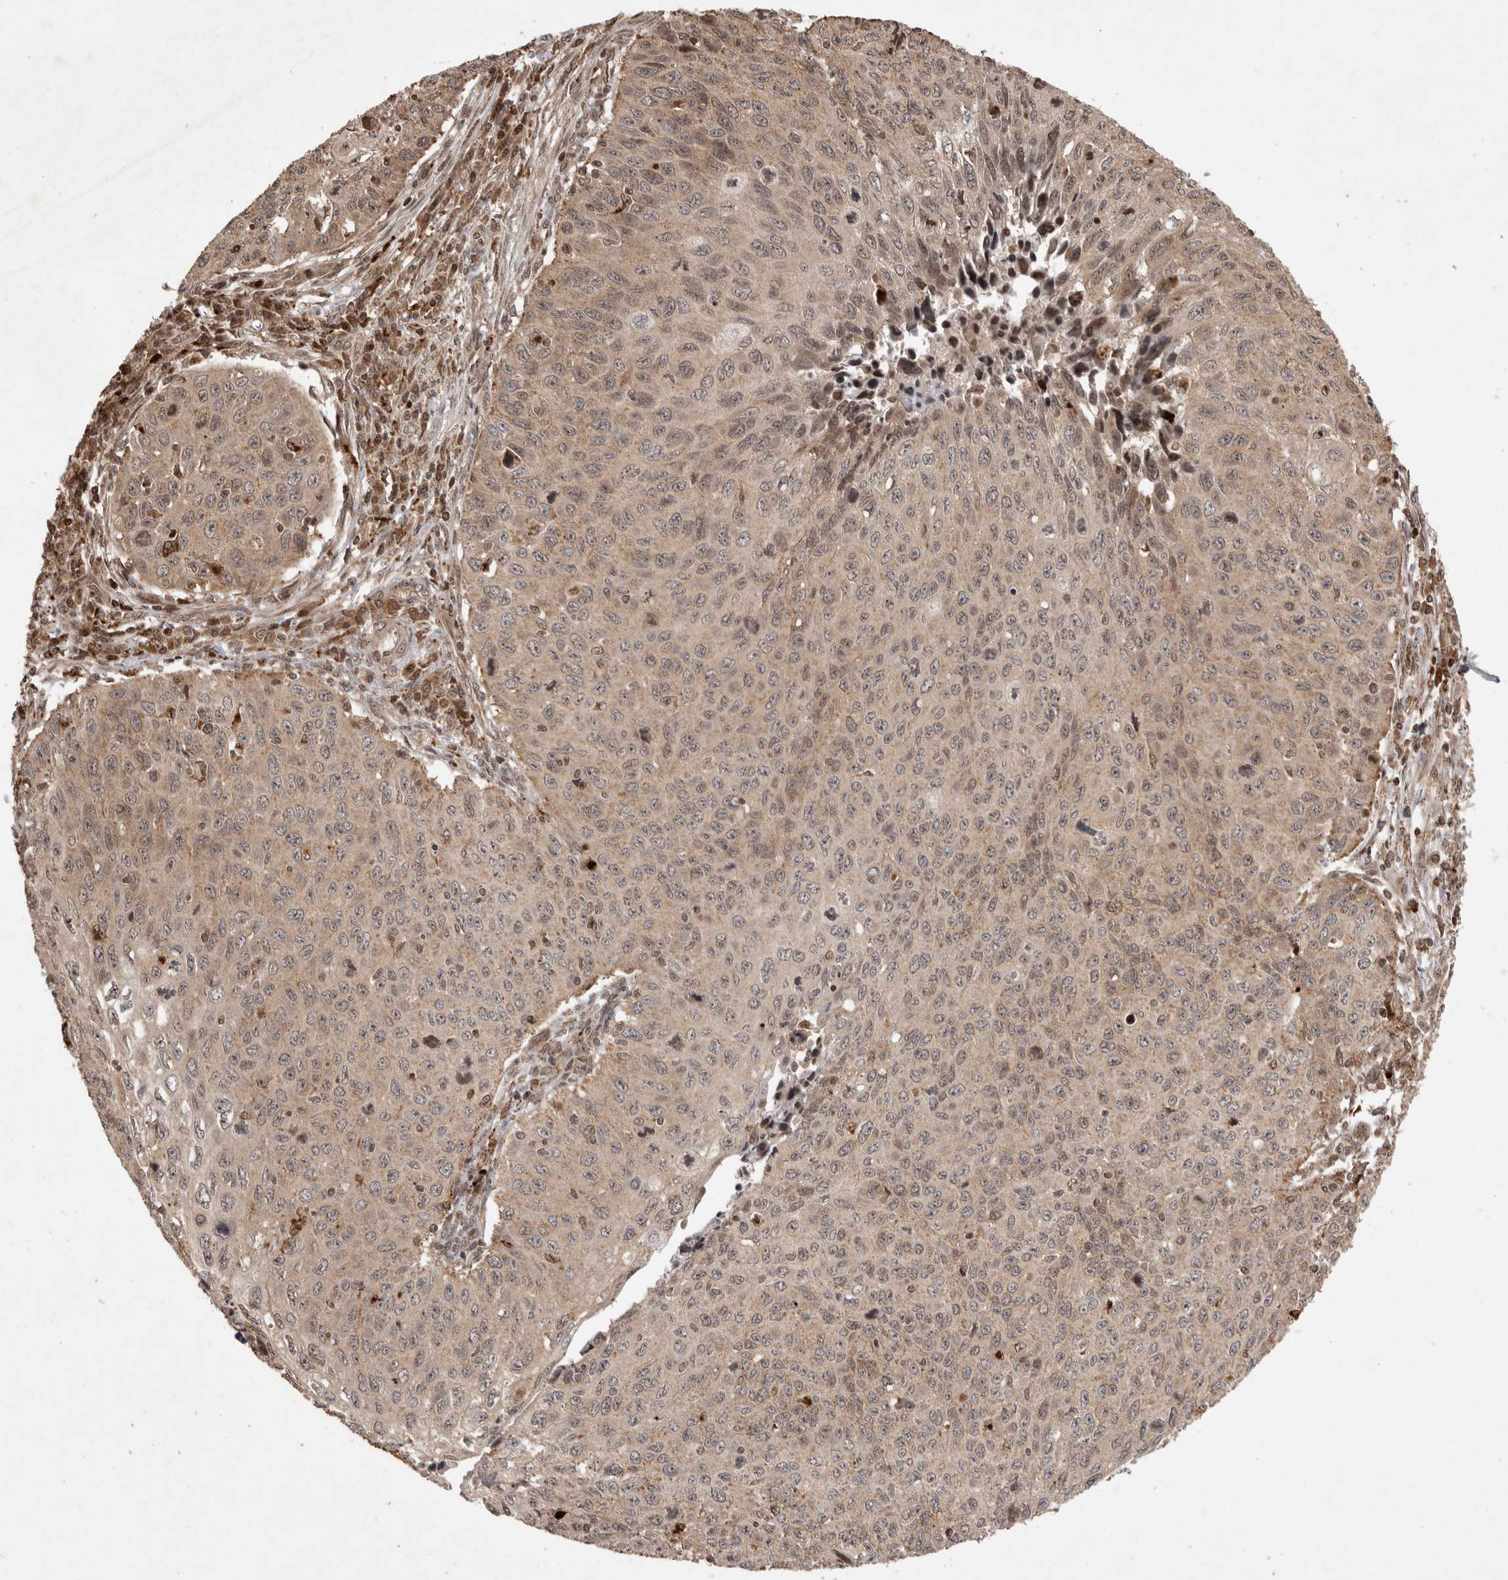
{"staining": {"intensity": "weak", "quantity": "<25%", "location": "cytoplasmic/membranous"}, "tissue": "cervical cancer", "cell_type": "Tumor cells", "image_type": "cancer", "snomed": [{"axis": "morphology", "description": "Squamous cell carcinoma, NOS"}, {"axis": "topography", "description": "Cervix"}], "caption": "Immunohistochemistry (IHC) micrograph of neoplastic tissue: human cervical cancer stained with DAB (3,3'-diaminobenzidine) demonstrates no significant protein expression in tumor cells.", "gene": "FAM221A", "patient": {"sex": "female", "age": 53}}